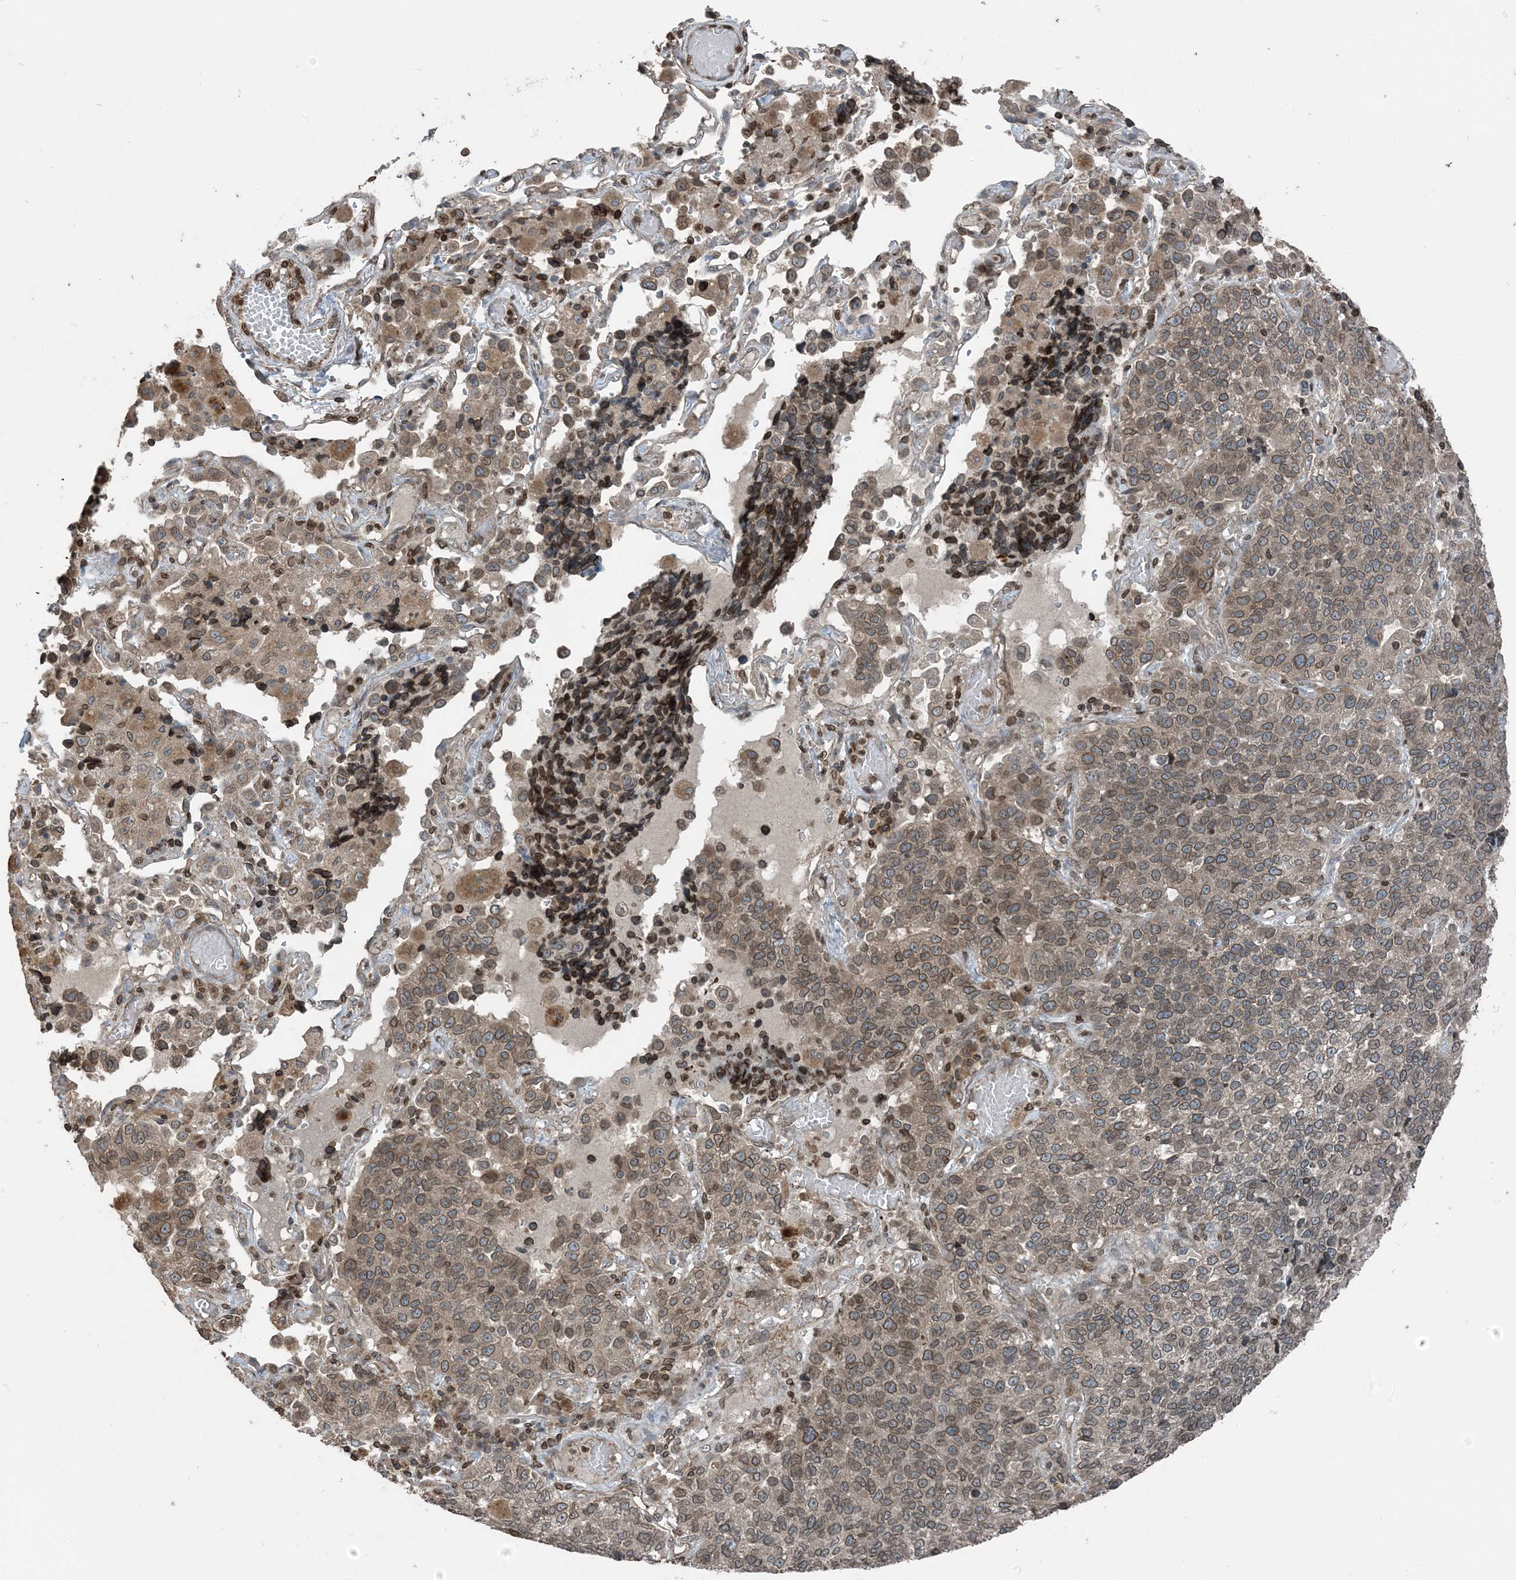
{"staining": {"intensity": "moderate", "quantity": ">75%", "location": "cytoplasmic/membranous,nuclear"}, "tissue": "lung cancer", "cell_type": "Tumor cells", "image_type": "cancer", "snomed": [{"axis": "morphology", "description": "Adenocarcinoma, NOS"}, {"axis": "topography", "description": "Lung"}], "caption": "IHC of lung adenocarcinoma exhibits medium levels of moderate cytoplasmic/membranous and nuclear staining in approximately >75% of tumor cells.", "gene": "ZFAND2B", "patient": {"sex": "male", "age": 49}}